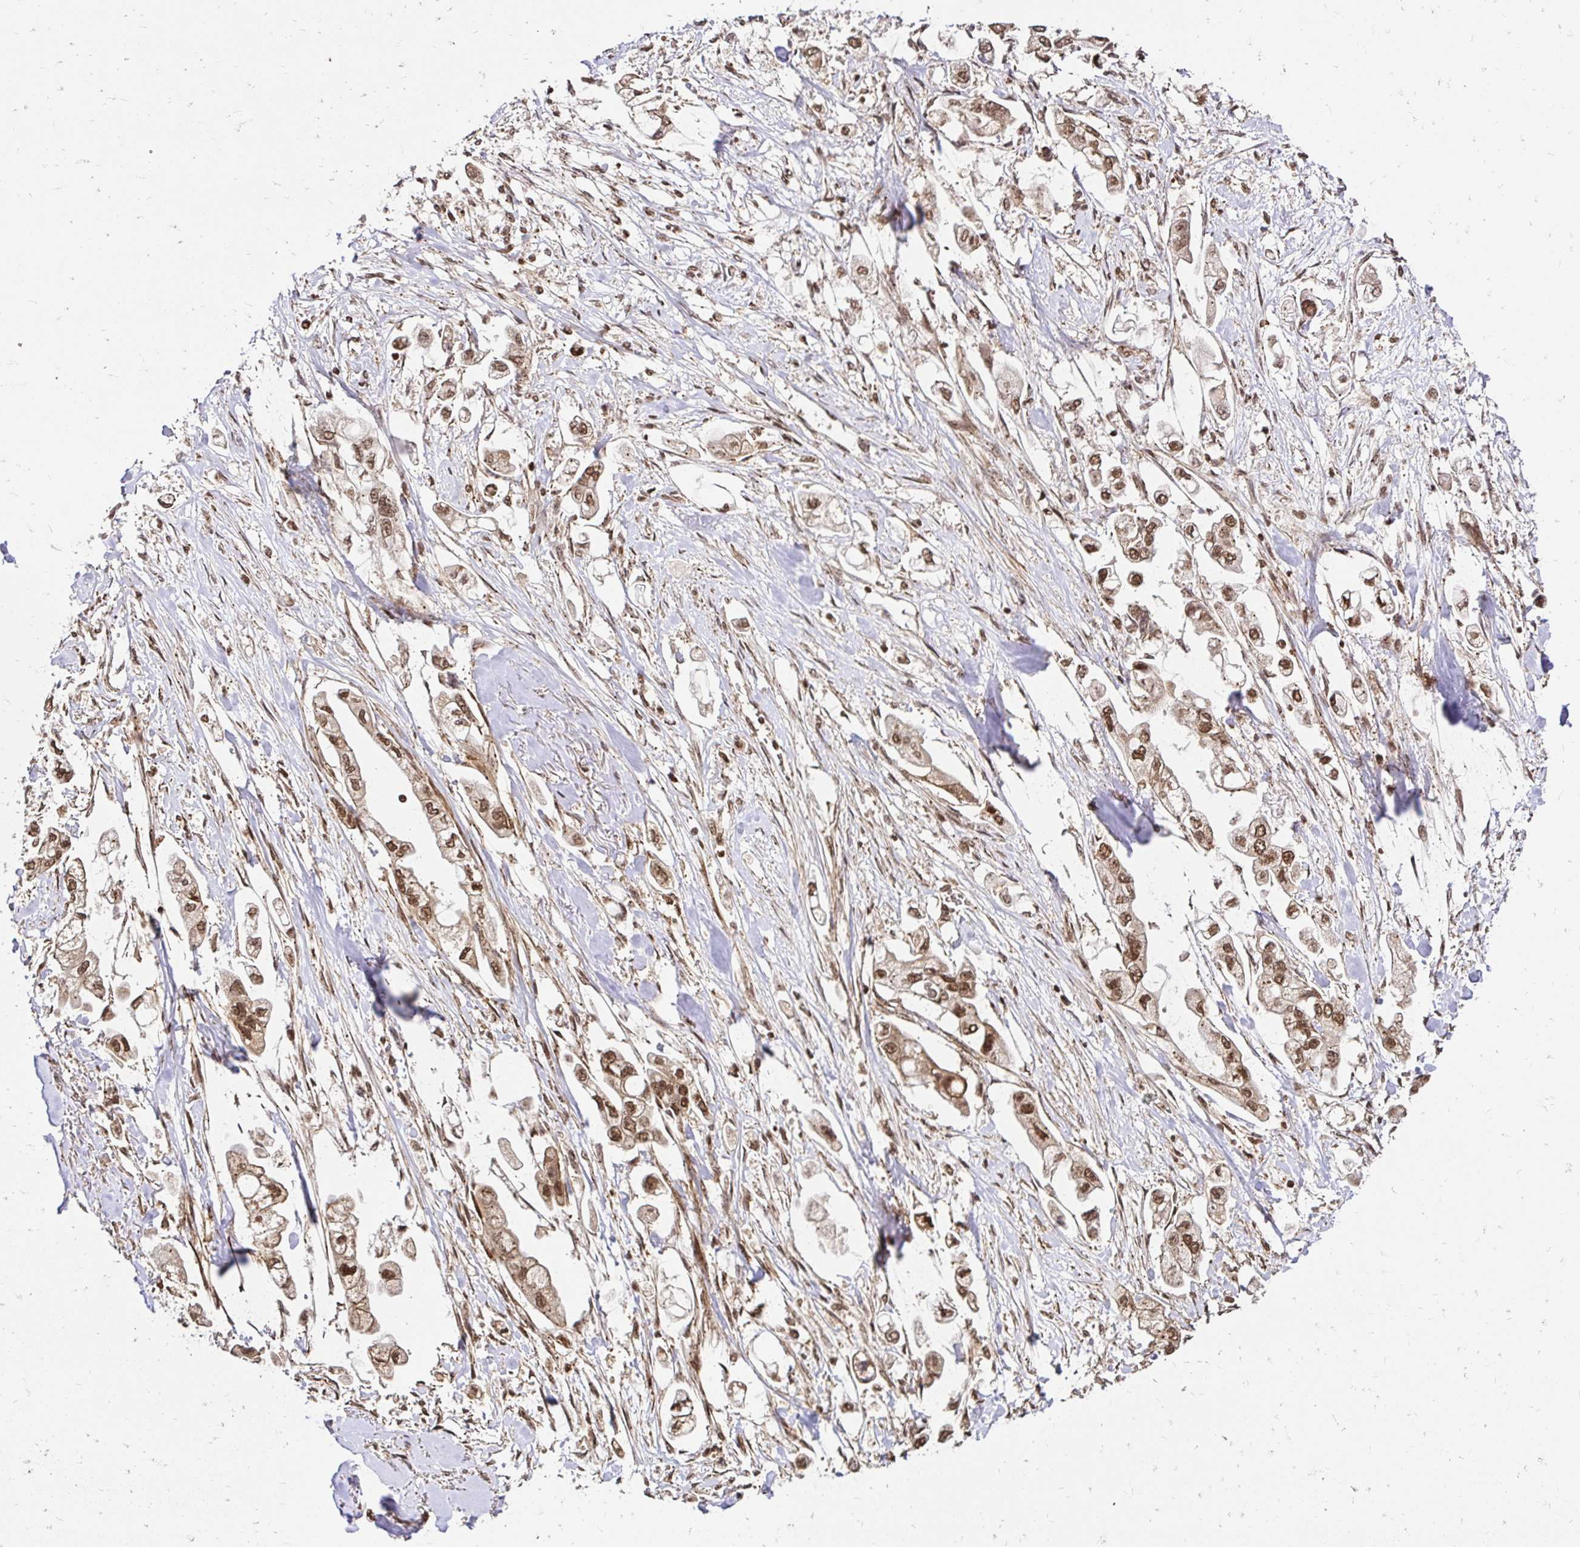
{"staining": {"intensity": "moderate", "quantity": ">75%", "location": "nuclear"}, "tissue": "stomach cancer", "cell_type": "Tumor cells", "image_type": "cancer", "snomed": [{"axis": "morphology", "description": "Adenocarcinoma, NOS"}, {"axis": "topography", "description": "Stomach"}], "caption": "The photomicrograph displays staining of stomach cancer (adenocarcinoma), revealing moderate nuclear protein positivity (brown color) within tumor cells.", "gene": "GLYR1", "patient": {"sex": "male", "age": 62}}